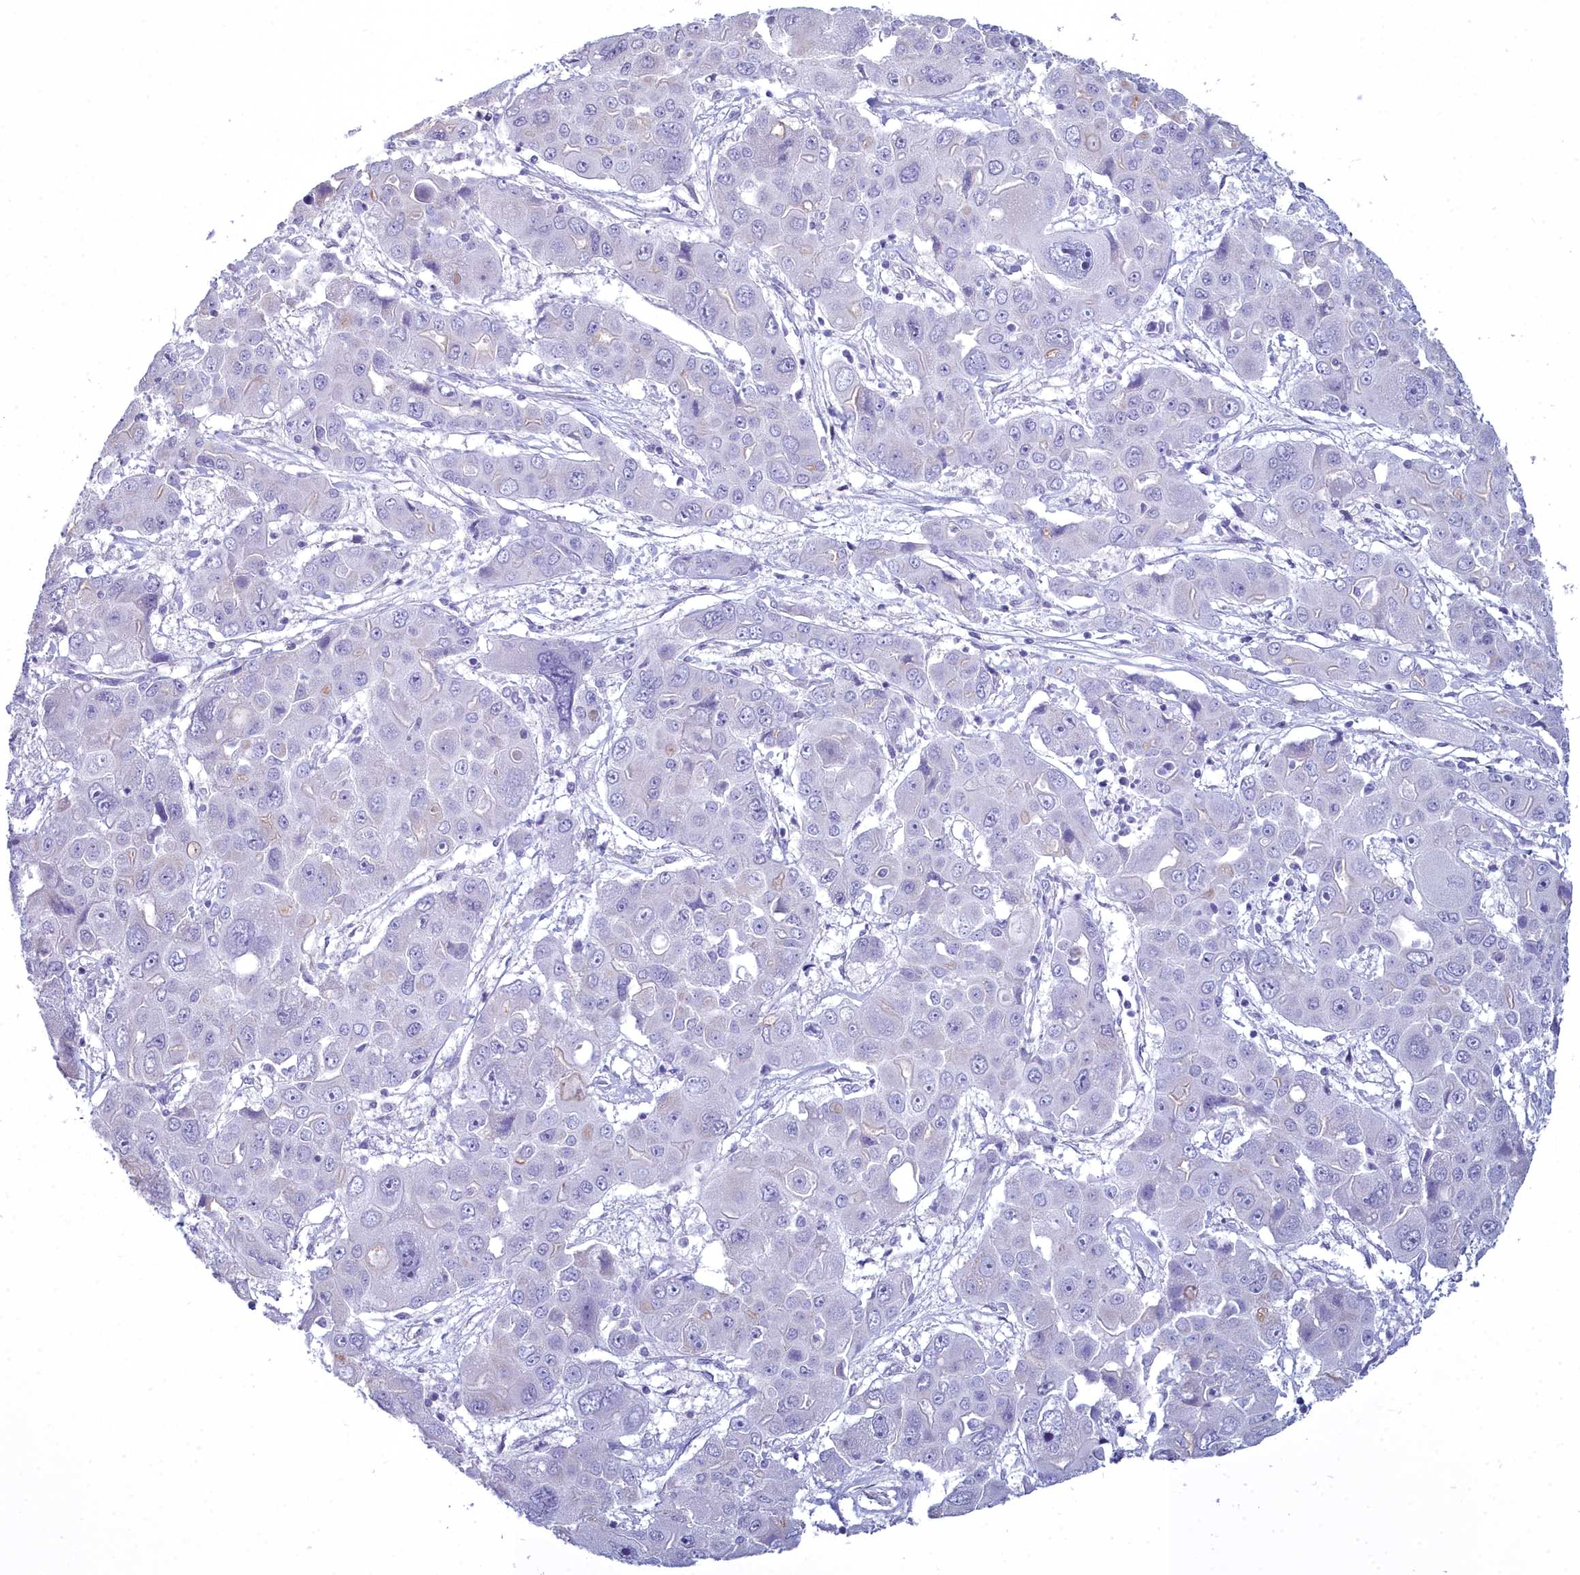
{"staining": {"intensity": "negative", "quantity": "none", "location": "none"}, "tissue": "liver cancer", "cell_type": "Tumor cells", "image_type": "cancer", "snomed": [{"axis": "morphology", "description": "Cholangiocarcinoma"}, {"axis": "topography", "description": "Liver"}], "caption": "There is no significant expression in tumor cells of liver cholangiocarcinoma.", "gene": "MAP6", "patient": {"sex": "male", "age": 67}}